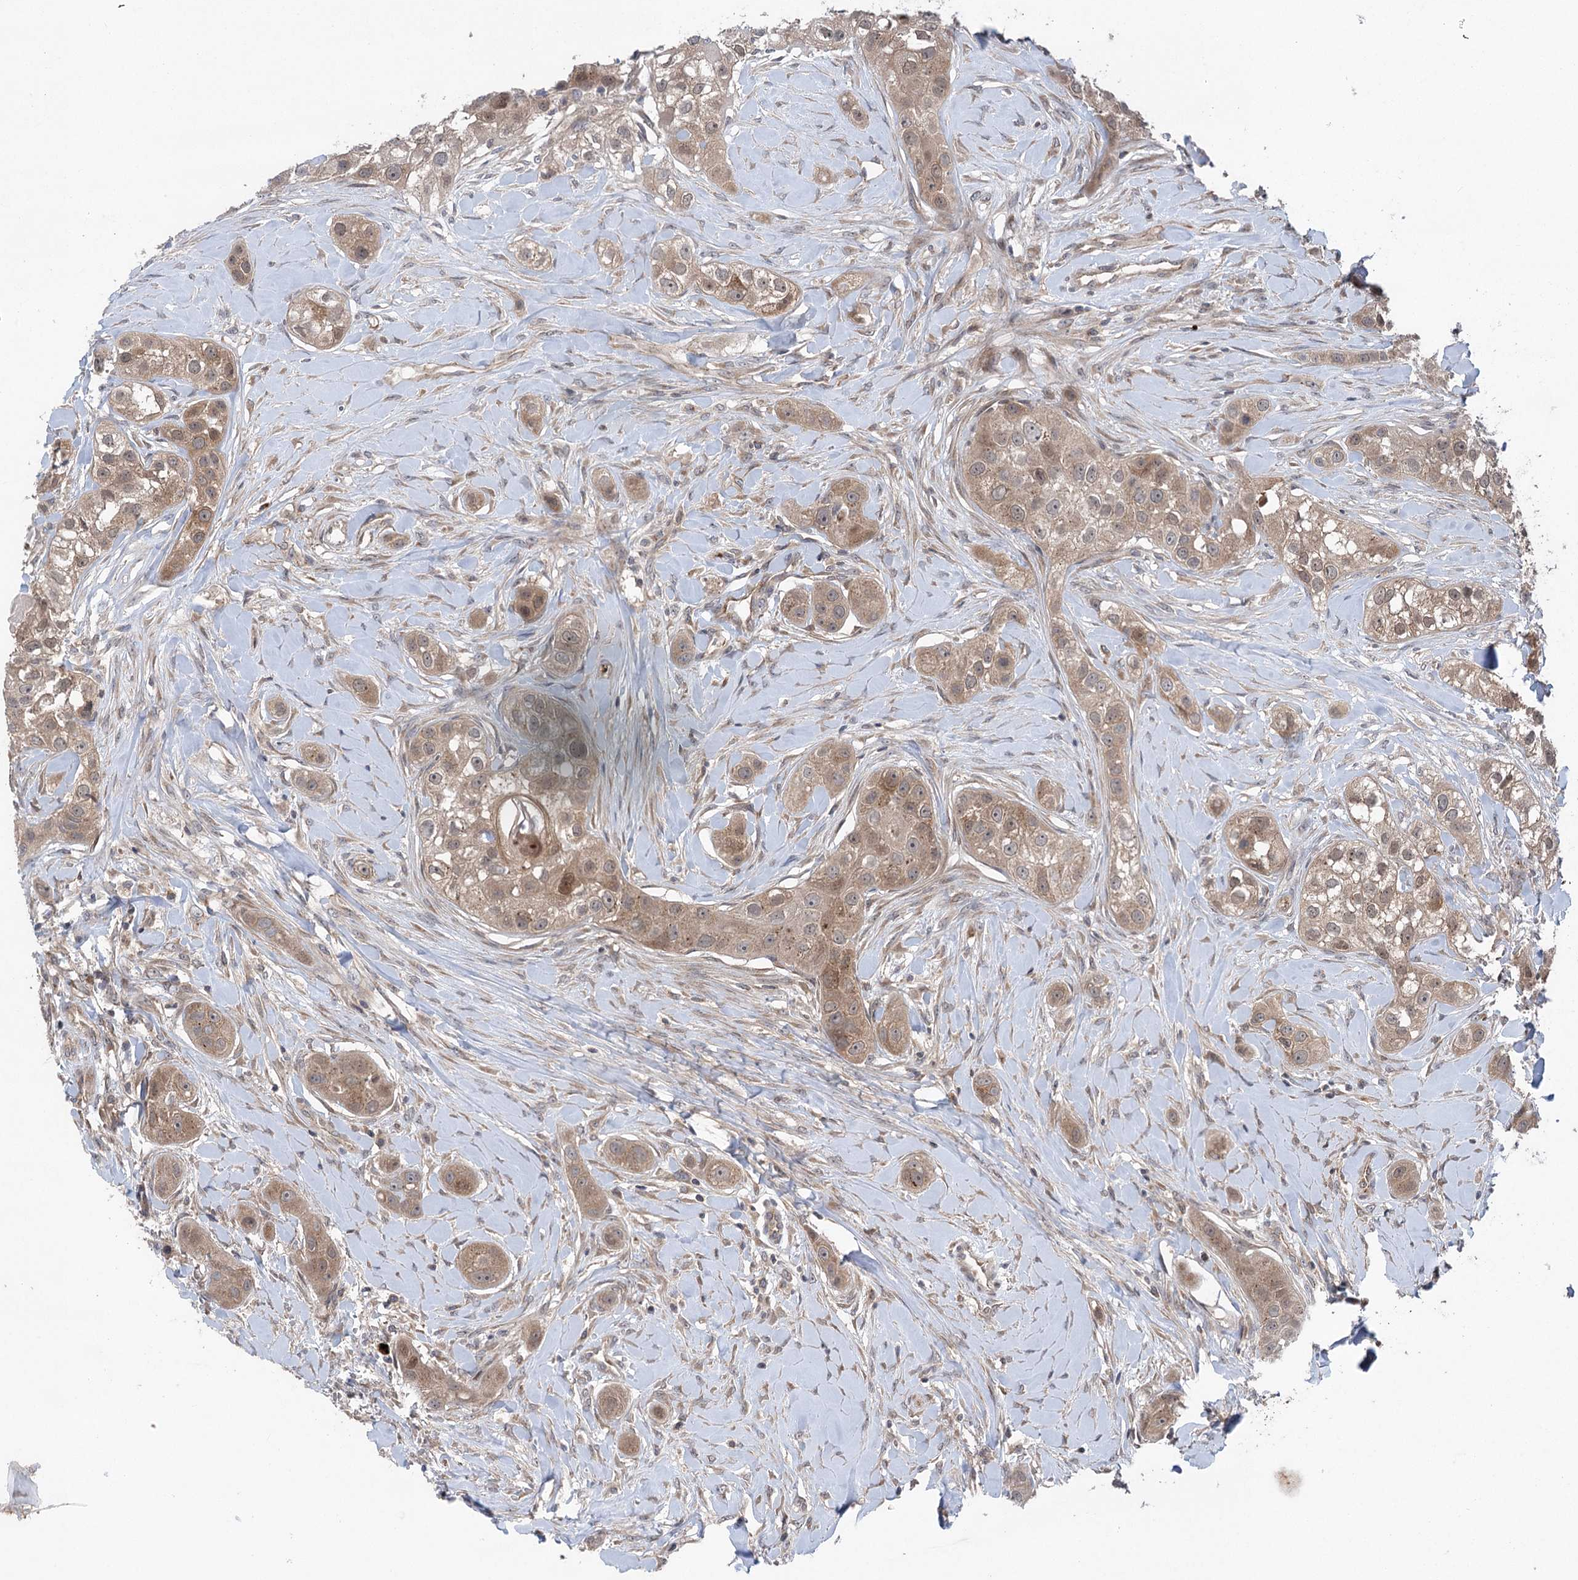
{"staining": {"intensity": "weak", "quantity": ">75%", "location": "cytoplasmic/membranous"}, "tissue": "head and neck cancer", "cell_type": "Tumor cells", "image_type": "cancer", "snomed": [{"axis": "morphology", "description": "Normal tissue, NOS"}, {"axis": "morphology", "description": "Squamous cell carcinoma, NOS"}, {"axis": "topography", "description": "Skeletal muscle"}, {"axis": "topography", "description": "Head-Neck"}], "caption": "IHC photomicrograph of head and neck cancer stained for a protein (brown), which displays low levels of weak cytoplasmic/membranous staining in about >75% of tumor cells.", "gene": "METTL24", "patient": {"sex": "male", "age": 51}}